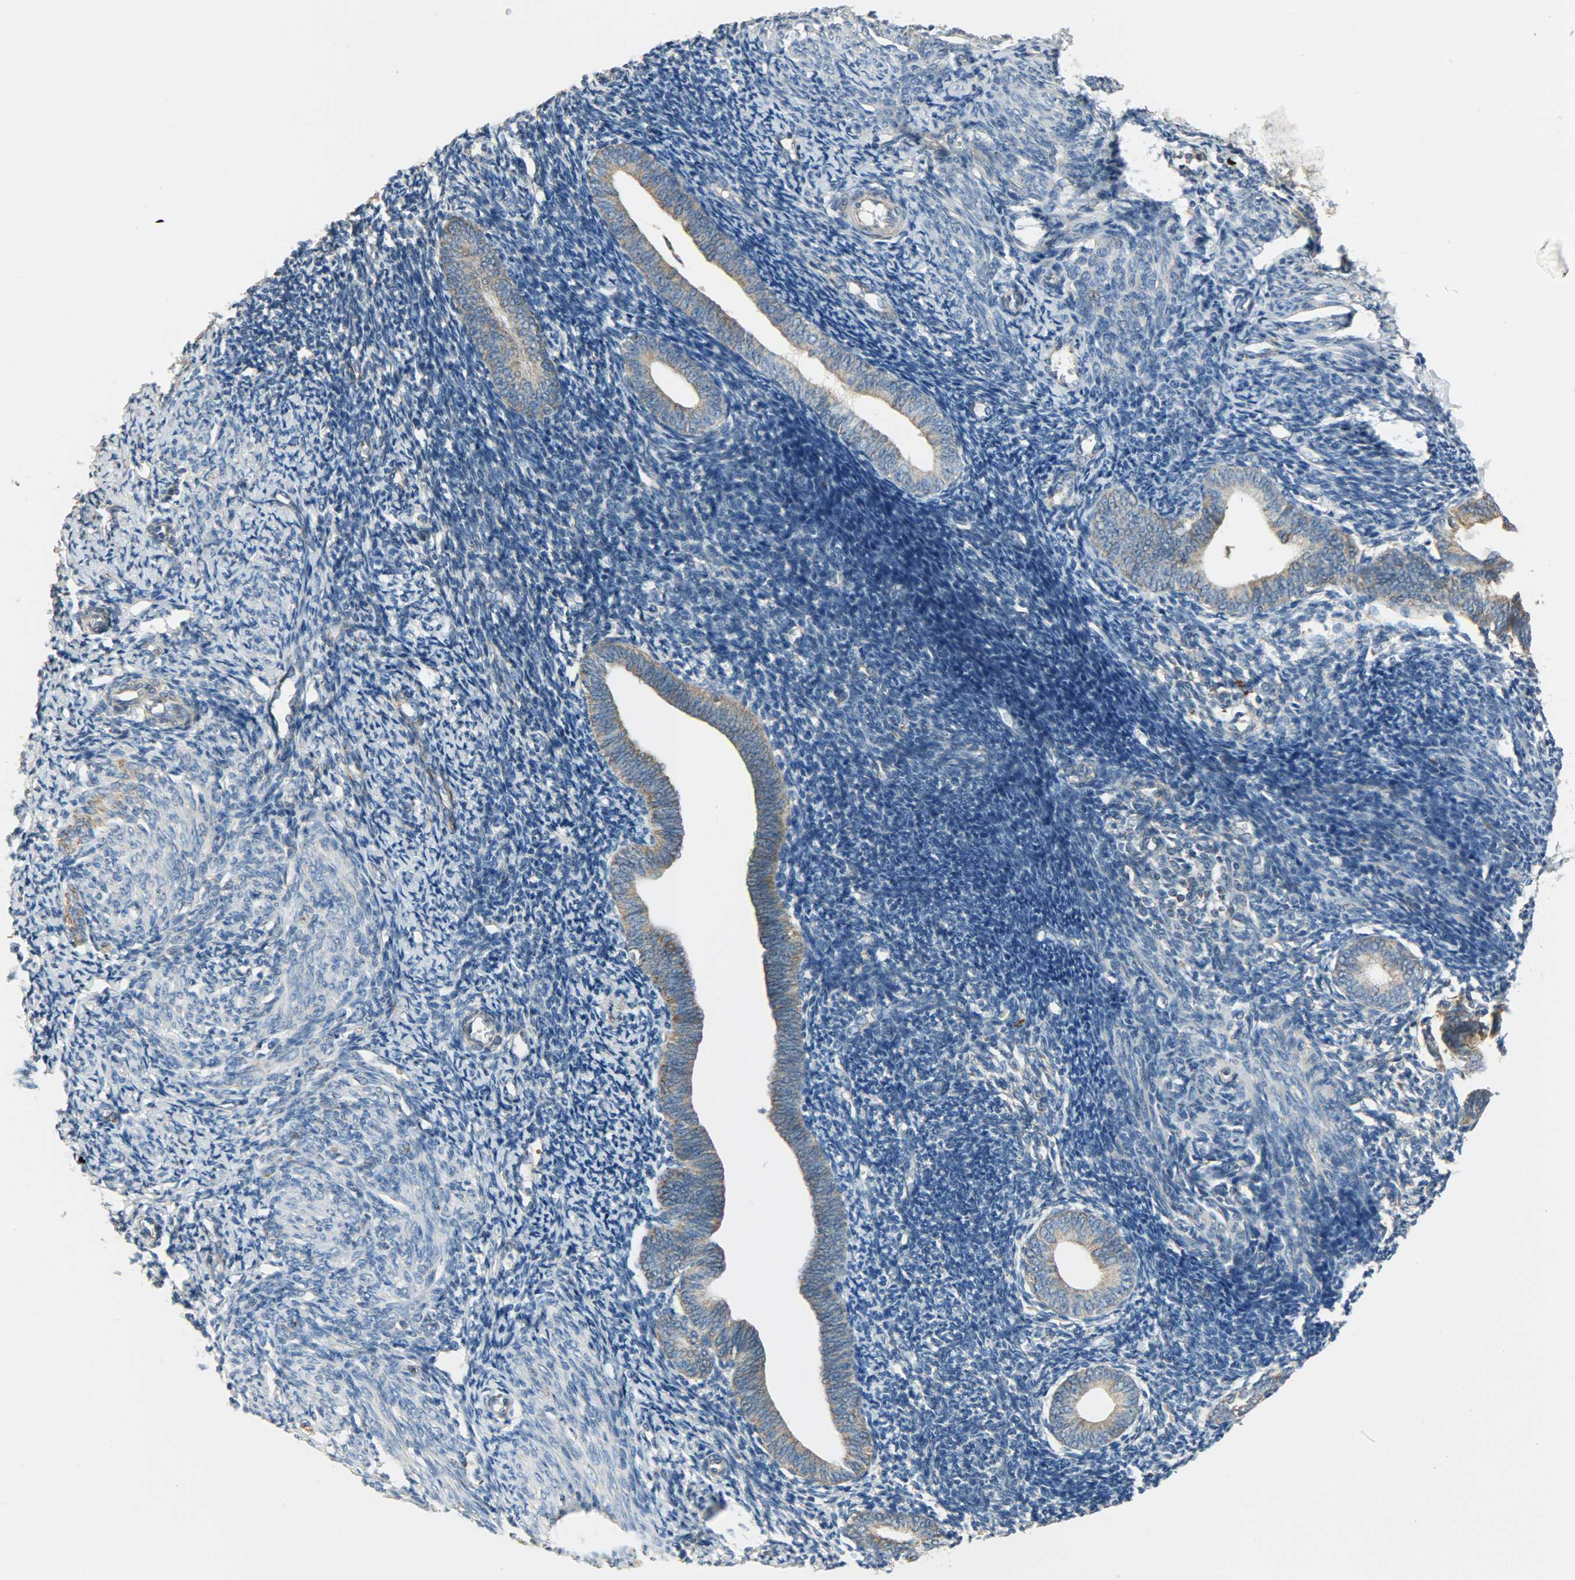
{"staining": {"intensity": "moderate", "quantity": ">75%", "location": "cytoplasmic/membranous"}, "tissue": "endometrium", "cell_type": "Cells in endometrial stroma", "image_type": "normal", "snomed": [{"axis": "morphology", "description": "Normal tissue, NOS"}, {"axis": "topography", "description": "Endometrium"}], "caption": "IHC photomicrograph of benign endometrium: endometrium stained using immunohistochemistry (IHC) demonstrates medium levels of moderate protein expression localized specifically in the cytoplasmic/membranous of cells in endometrial stroma, appearing as a cytoplasmic/membranous brown color.", "gene": "C1orf198", "patient": {"sex": "female", "age": 57}}